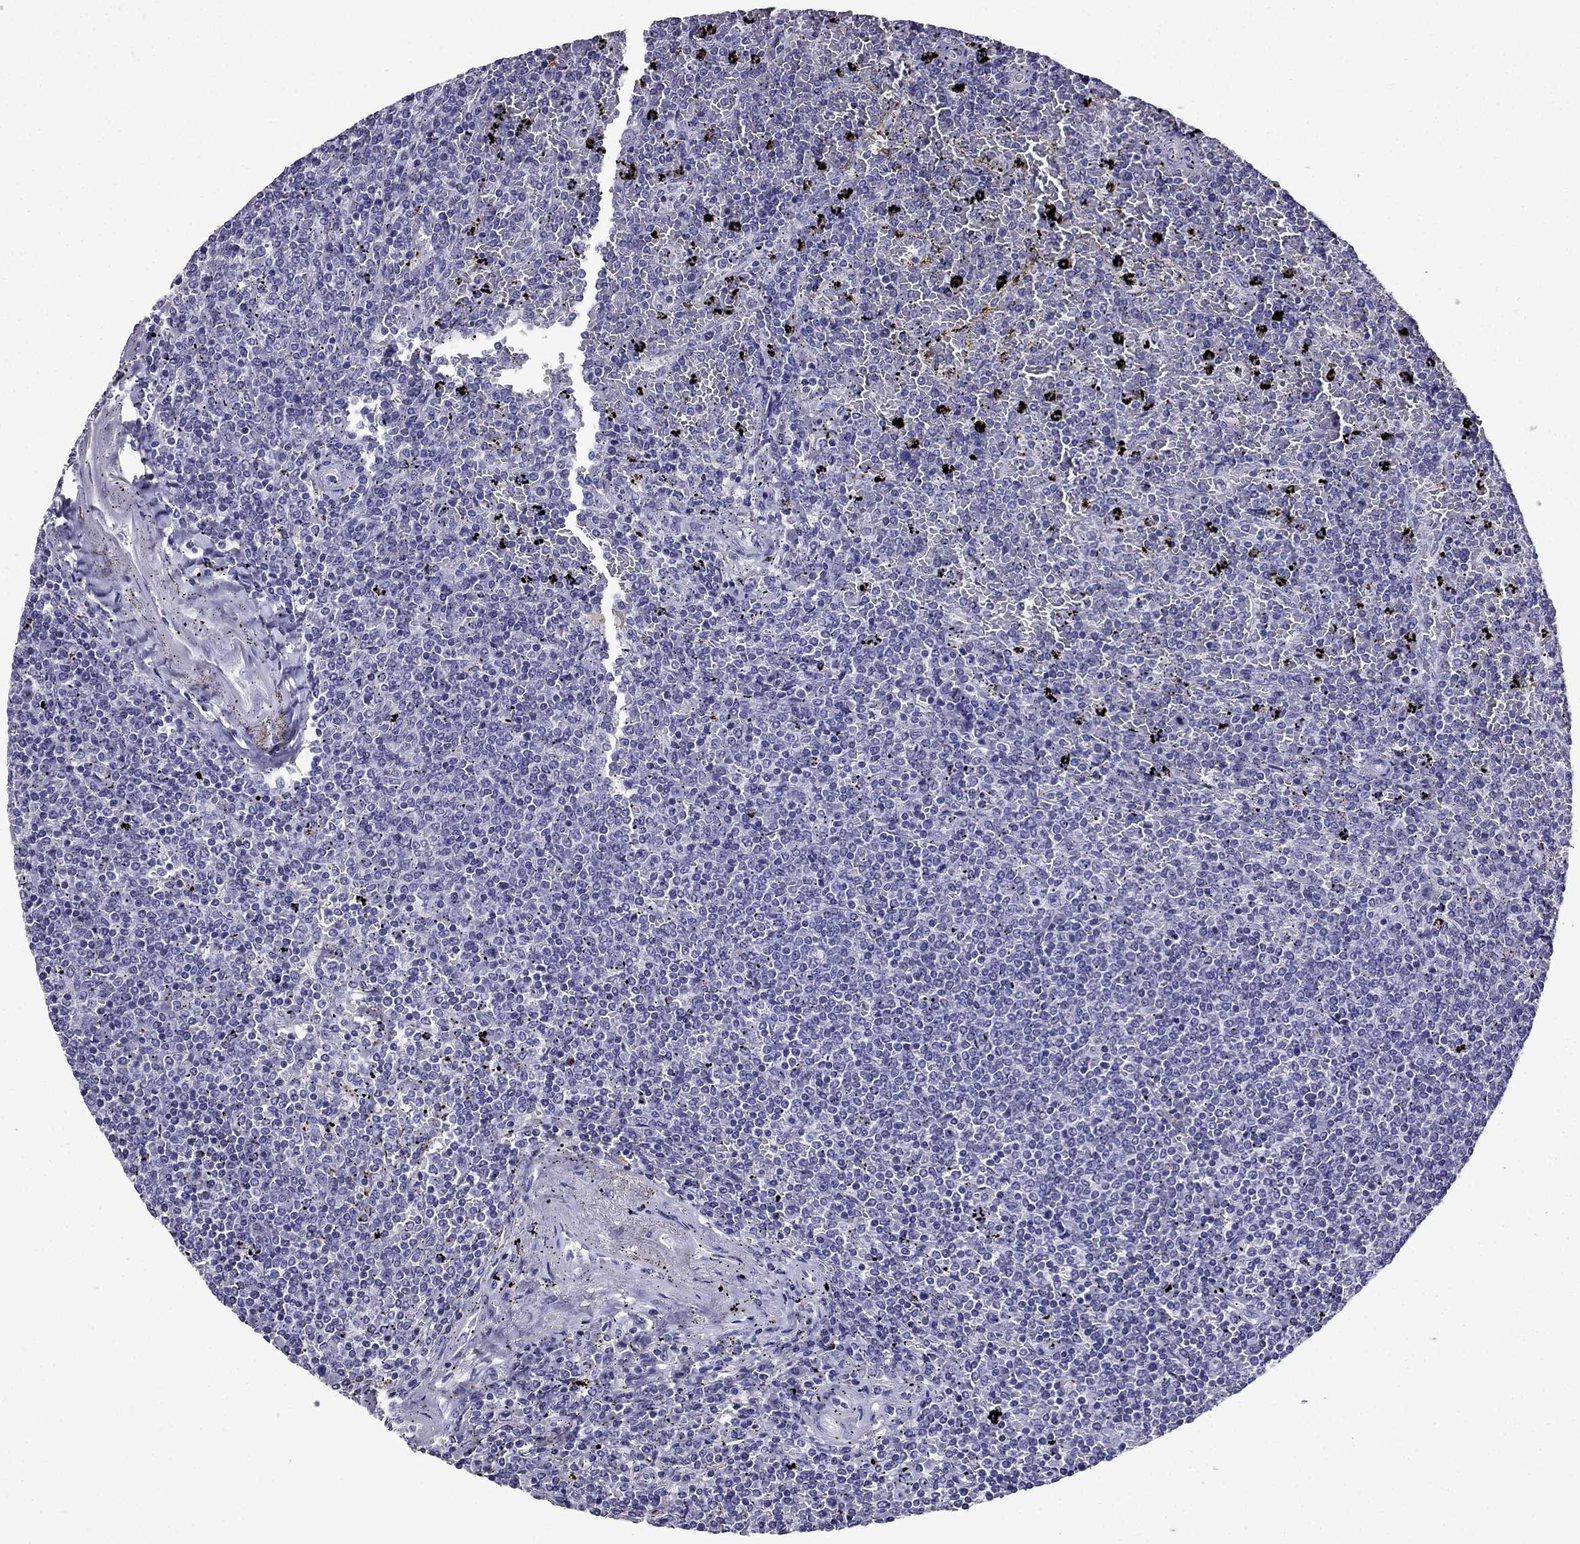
{"staining": {"intensity": "negative", "quantity": "none", "location": "none"}, "tissue": "lymphoma", "cell_type": "Tumor cells", "image_type": "cancer", "snomed": [{"axis": "morphology", "description": "Malignant lymphoma, non-Hodgkin's type, Low grade"}, {"axis": "topography", "description": "Spleen"}], "caption": "The histopathology image reveals no staining of tumor cells in lymphoma. The staining is performed using DAB (3,3'-diaminobenzidine) brown chromogen with nuclei counter-stained in using hematoxylin.", "gene": "DNAH17", "patient": {"sex": "female", "age": 77}}